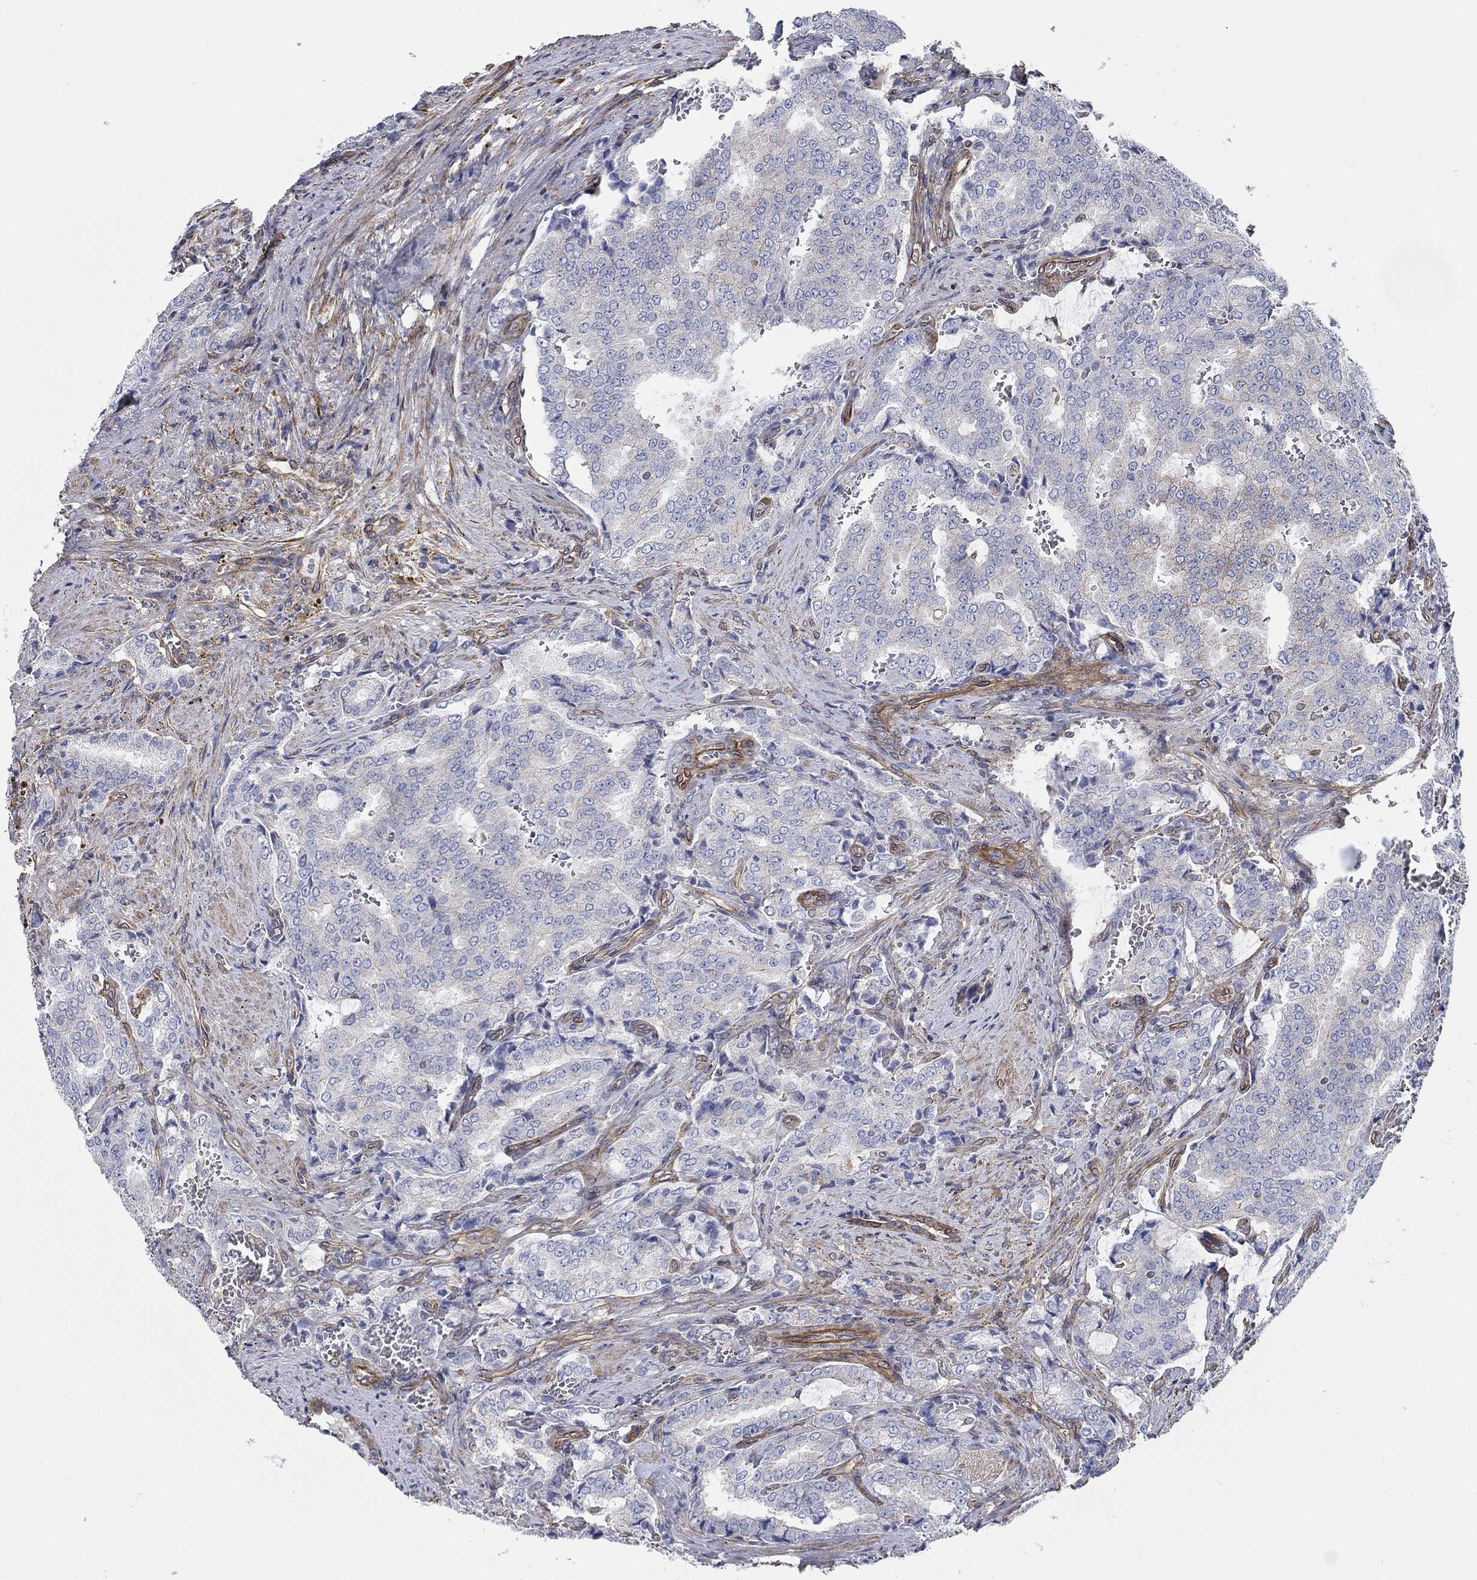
{"staining": {"intensity": "negative", "quantity": "none", "location": "none"}, "tissue": "prostate cancer", "cell_type": "Tumor cells", "image_type": "cancer", "snomed": [{"axis": "morphology", "description": "Adenocarcinoma, NOS"}, {"axis": "topography", "description": "Prostate"}], "caption": "An image of human adenocarcinoma (prostate) is negative for staining in tumor cells. Nuclei are stained in blue.", "gene": "FMN1", "patient": {"sex": "male", "age": 65}}